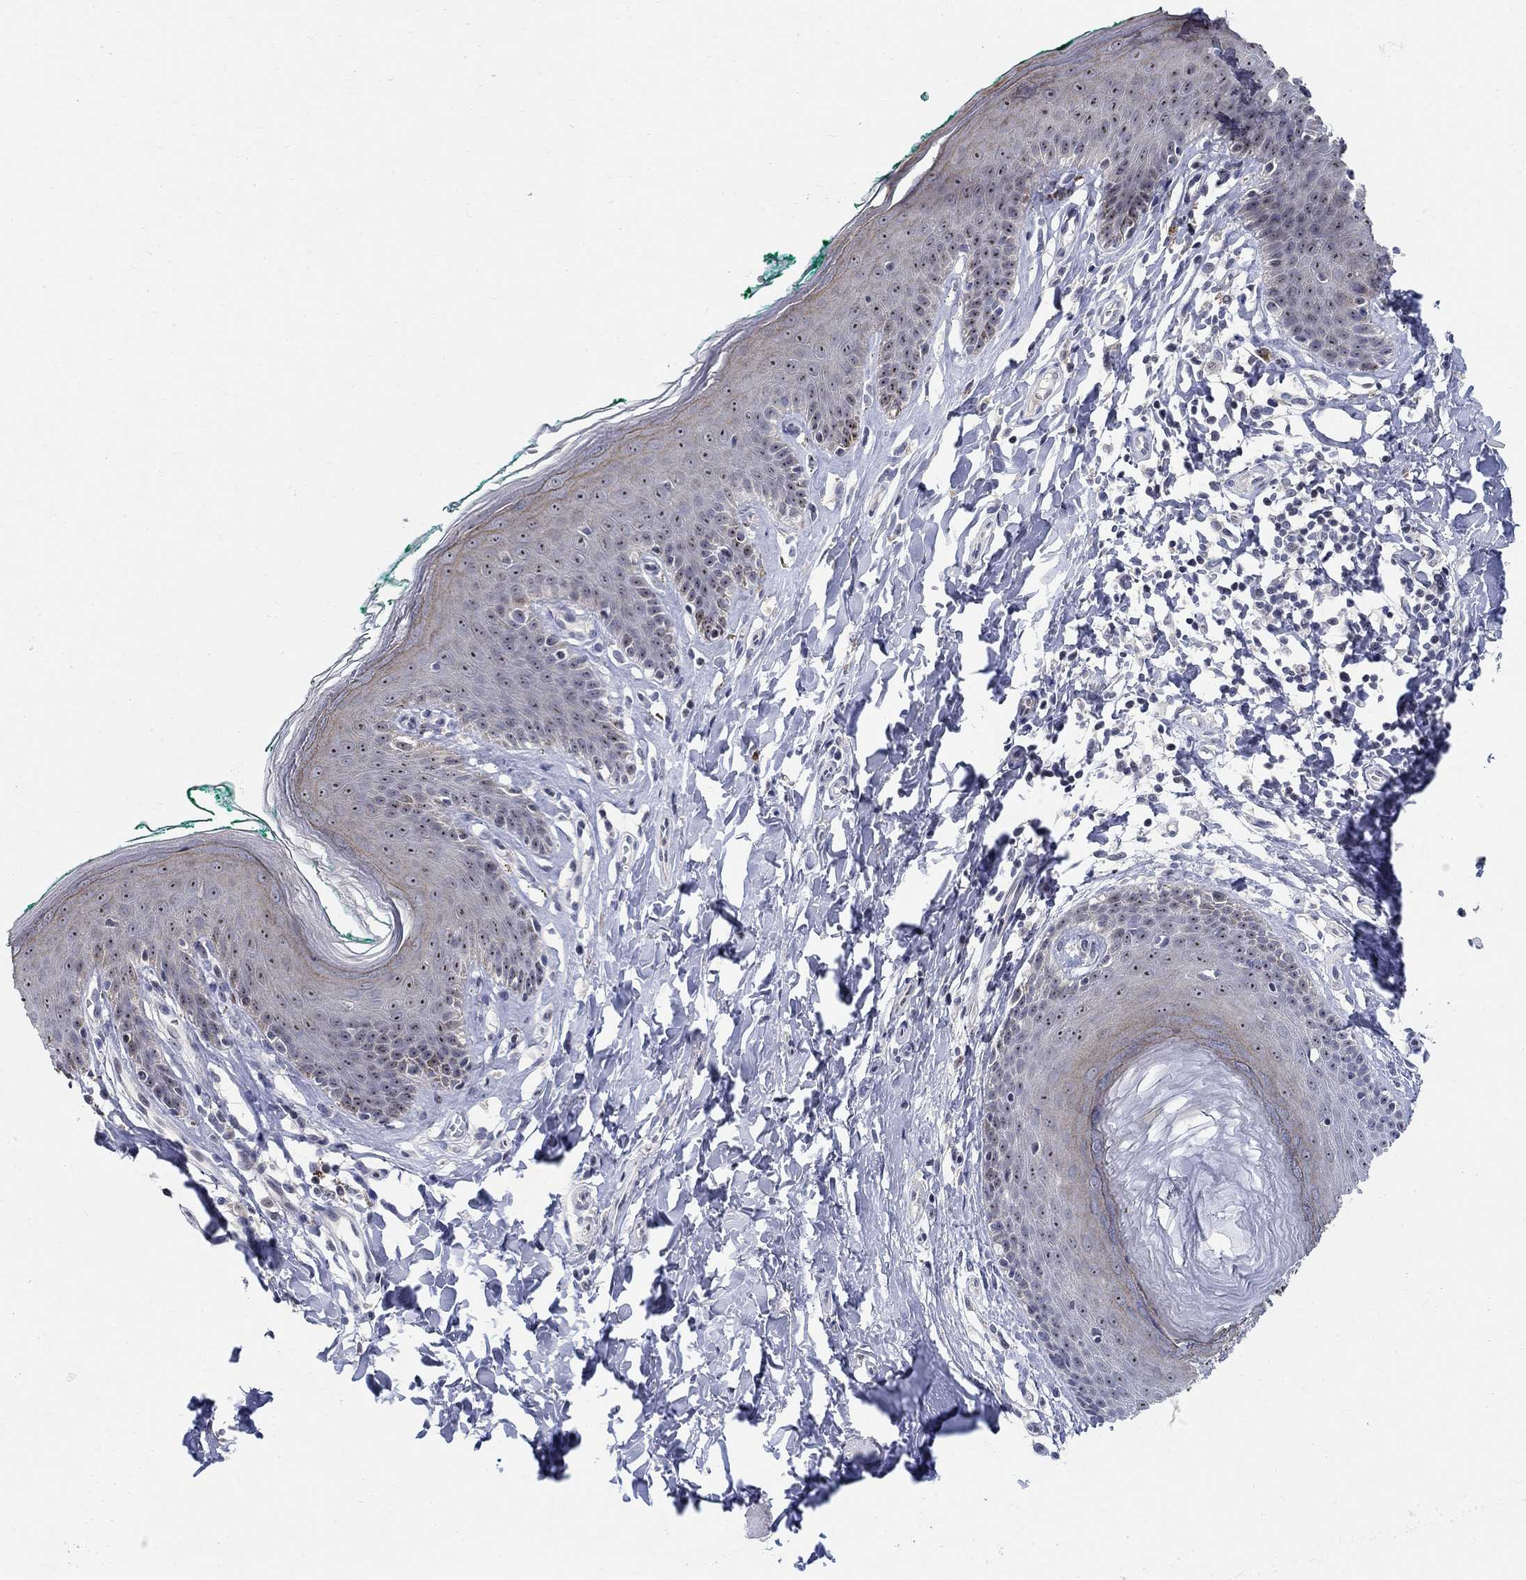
{"staining": {"intensity": "weak", "quantity": "25%-75%", "location": "cytoplasmic/membranous"}, "tissue": "skin", "cell_type": "Epidermal cells", "image_type": "normal", "snomed": [{"axis": "morphology", "description": "Normal tissue, NOS"}, {"axis": "topography", "description": "Vulva"}], "caption": "Skin stained with a brown dye displays weak cytoplasmic/membranous positive staining in approximately 25%-75% of epidermal cells.", "gene": "SMIM18", "patient": {"sex": "female", "age": 66}}